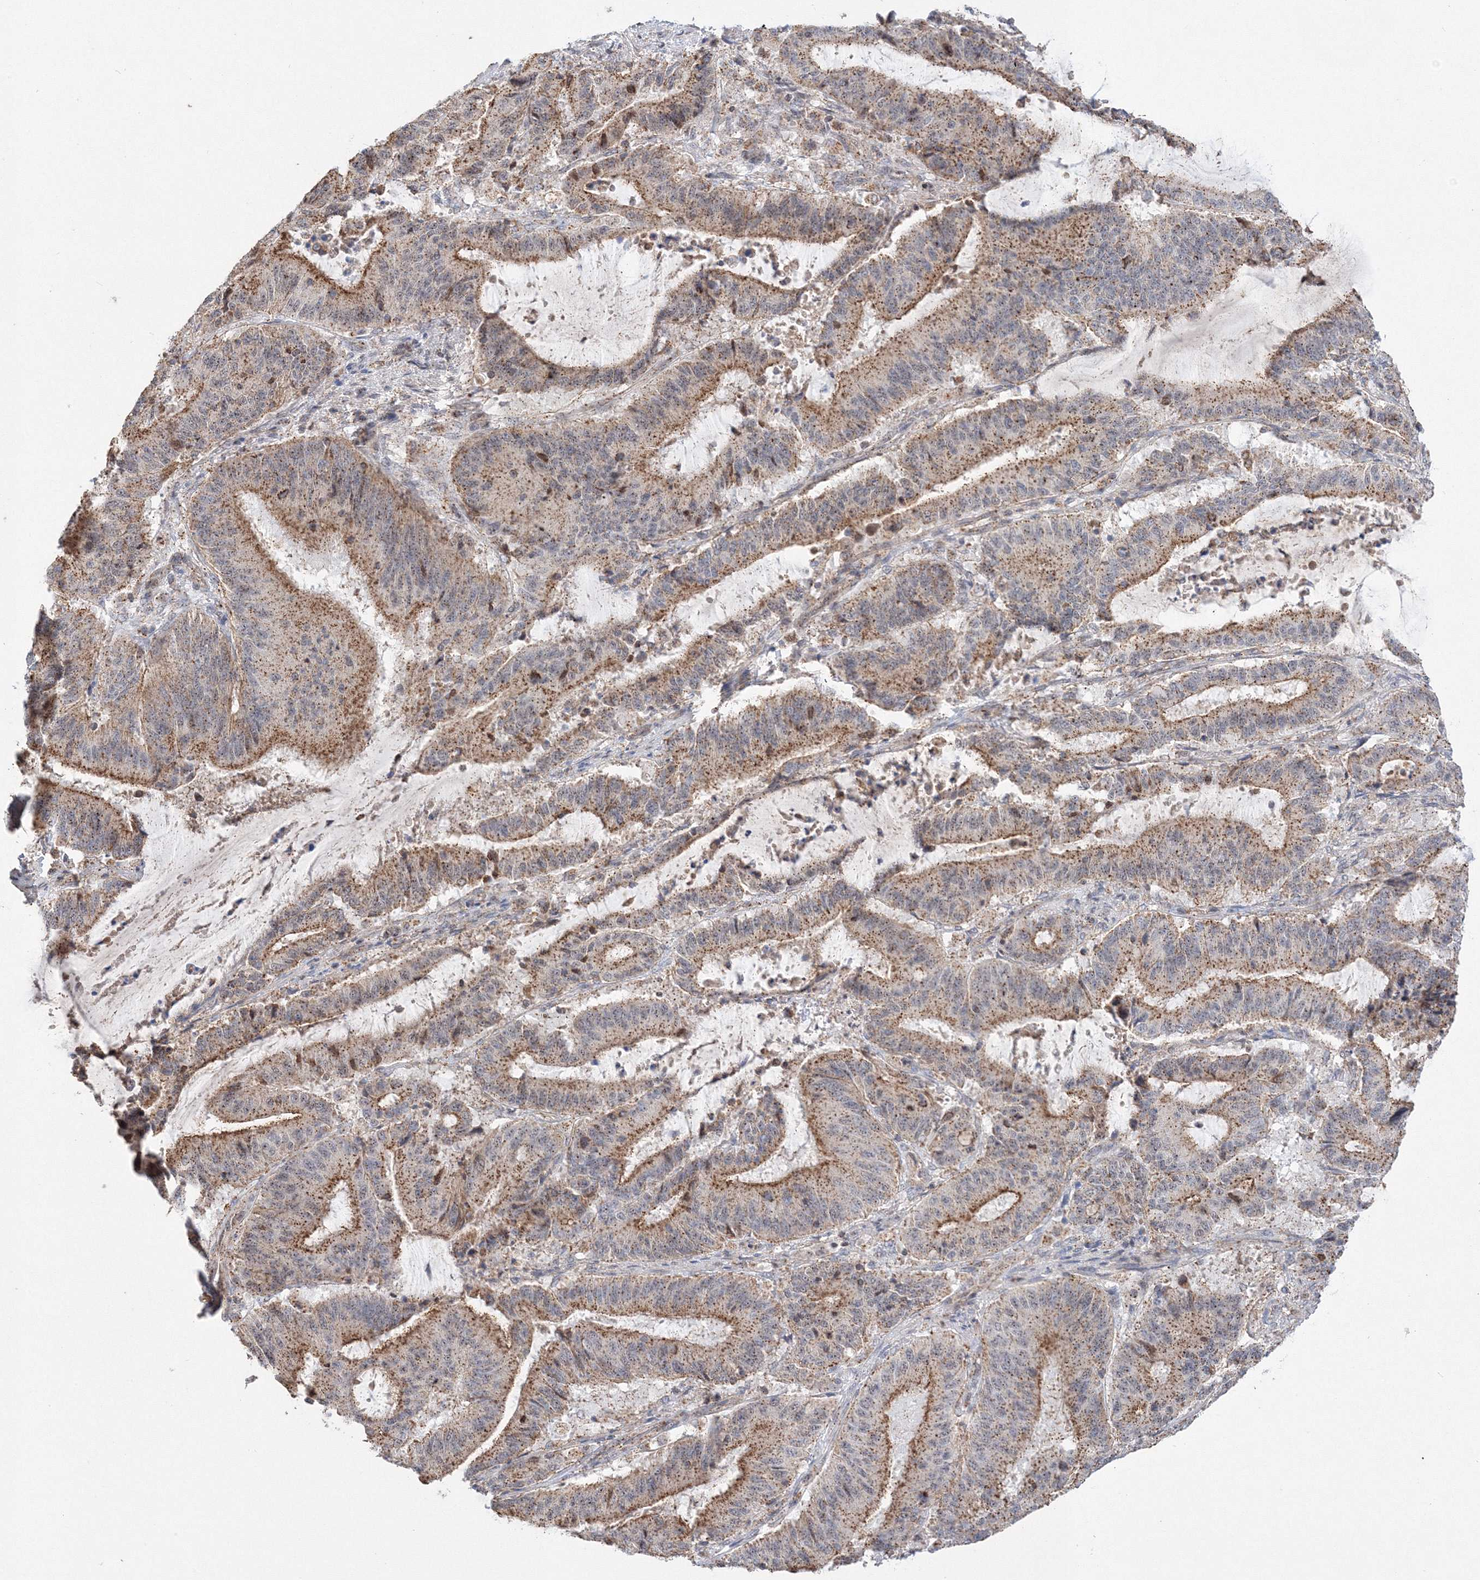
{"staining": {"intensity": "moderate", "quantity": ">75%", "location": "cytoplasmic/membranous"}, "tissue": "liver cancer", "cell_type": "Tumor cells", "image_type": "cancer", "snomed": [{"axis": "morphology", "description": "Normal tissue, NOS"}, {"axis": "morphology", "description": "Cholangiocarcinoma"}, {"axis": "topography", "description": "Liver"}, {"axis": "topography", "description": "Peripheral nerve tissue"}], "caption": "IHC (DAB (3,3'-diaminobenzidine)) staining of cholangiocarcinoma (liver) exhibits moderate cytoplasmic/membranous protein staining in approximately >75% of tumor cells.", "gene": "AASDH", "patient": {"sex": "female", "age": 73}}